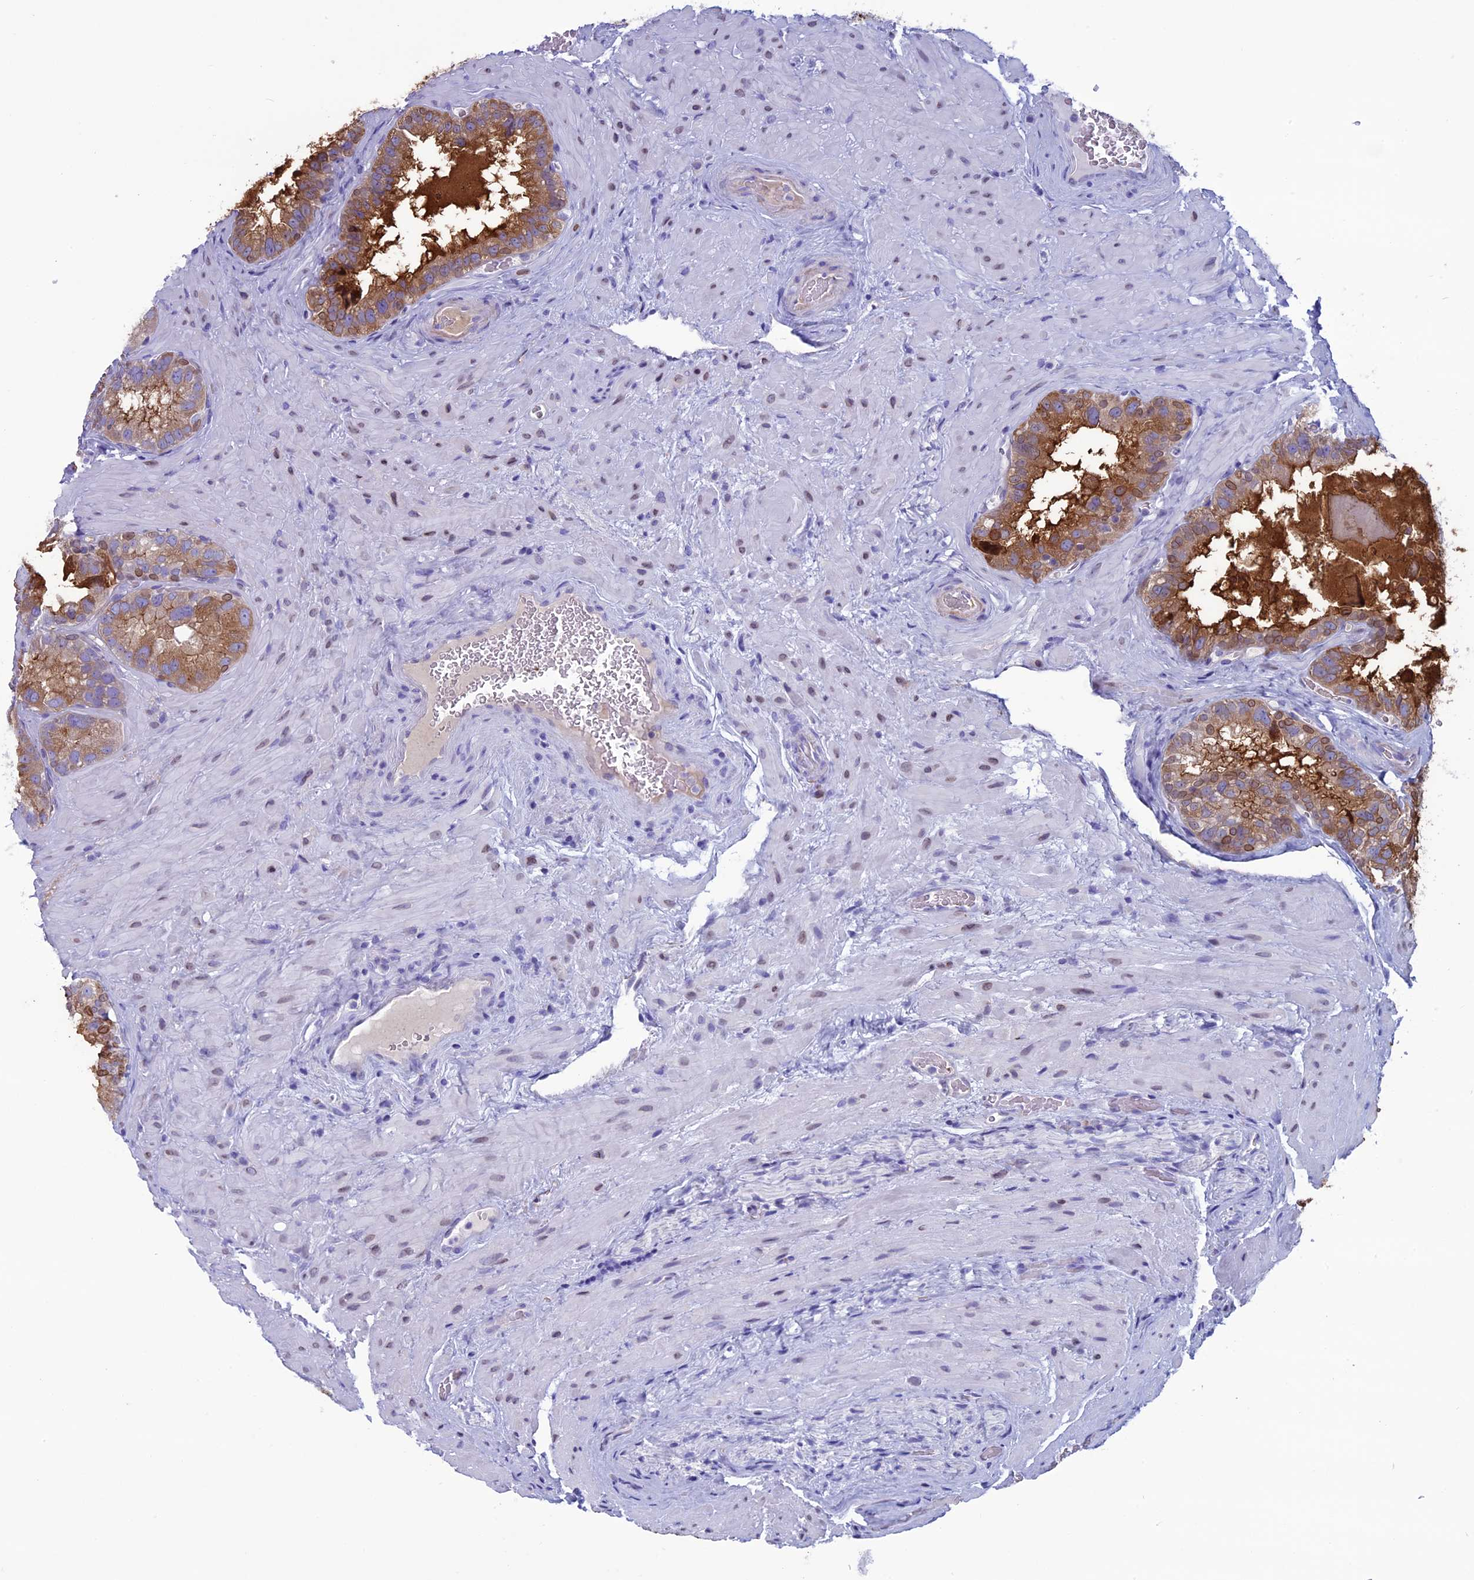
{"staining": {"intensity": "moderate", "quantity": ">75%", "location": "cytoplasmic/membranous,nuclear"}, "tissue": "seminal vesicle", "cell_type": "Glandular cells", "image_type": "normal", "snomed": [{"axis": "morphology", "description": "Normal tissue, NOS"}, {"axis": "topography", "description": "Seminal veicle"}, {"axis": "topography", "description": "Peripheral nerve tissue"}], "caption": "Immunohistochemistry micrograph of unremarkable human seminal vesicle stained for a protein (brown), which shows medium levels of moderate cytoplasmic/membranous,nuclear expression in about >75% of glandular cells.", "gene": "FAM169A", "patient": {"sex": "male", "age": 67}}